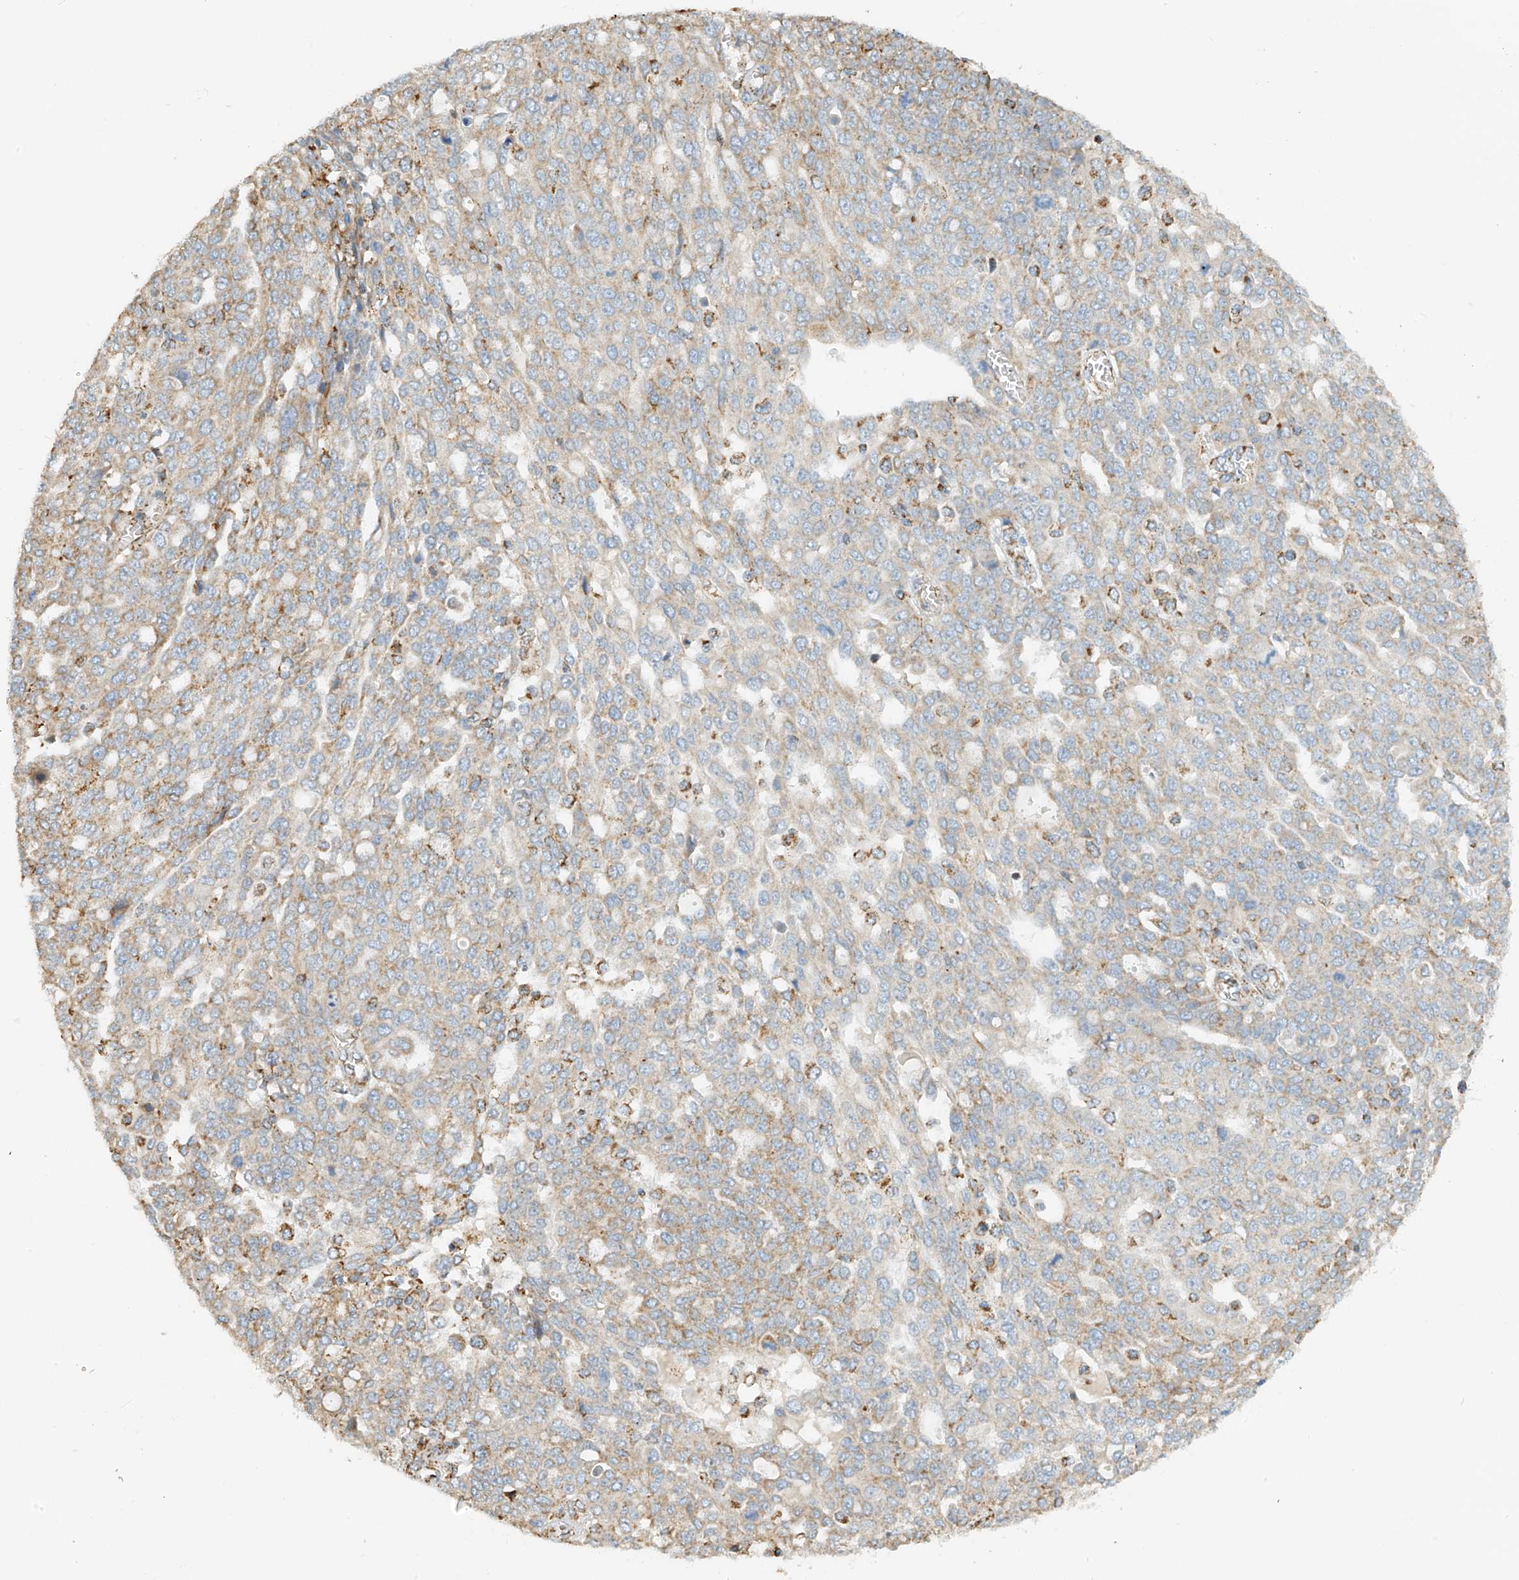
{"staining": {"intensity": "moderate", "quantity": "25%-75%", "location": "cytoplasmic/membranous"}, "tissue": "ovarian cancer", "cell_type": "Tumor cells", "image_type": "cancer", "snomed": [{"axis": "morphology", "description": "Cystadenocarcinoma, serous, NOS"}, {"axis": "topography", "description": "Soft tissue"}, {"axis": "topography", "description": "Ovary"}], "caption": "Ovarian cancer (serous cystadenocarcinoma) tissue displays moderate cytoplasmic/membranous positivity in approximately 25%-75% of tumor cells", "gene": "YIPF7", "patient": {"sex": "female", "age": 57}}